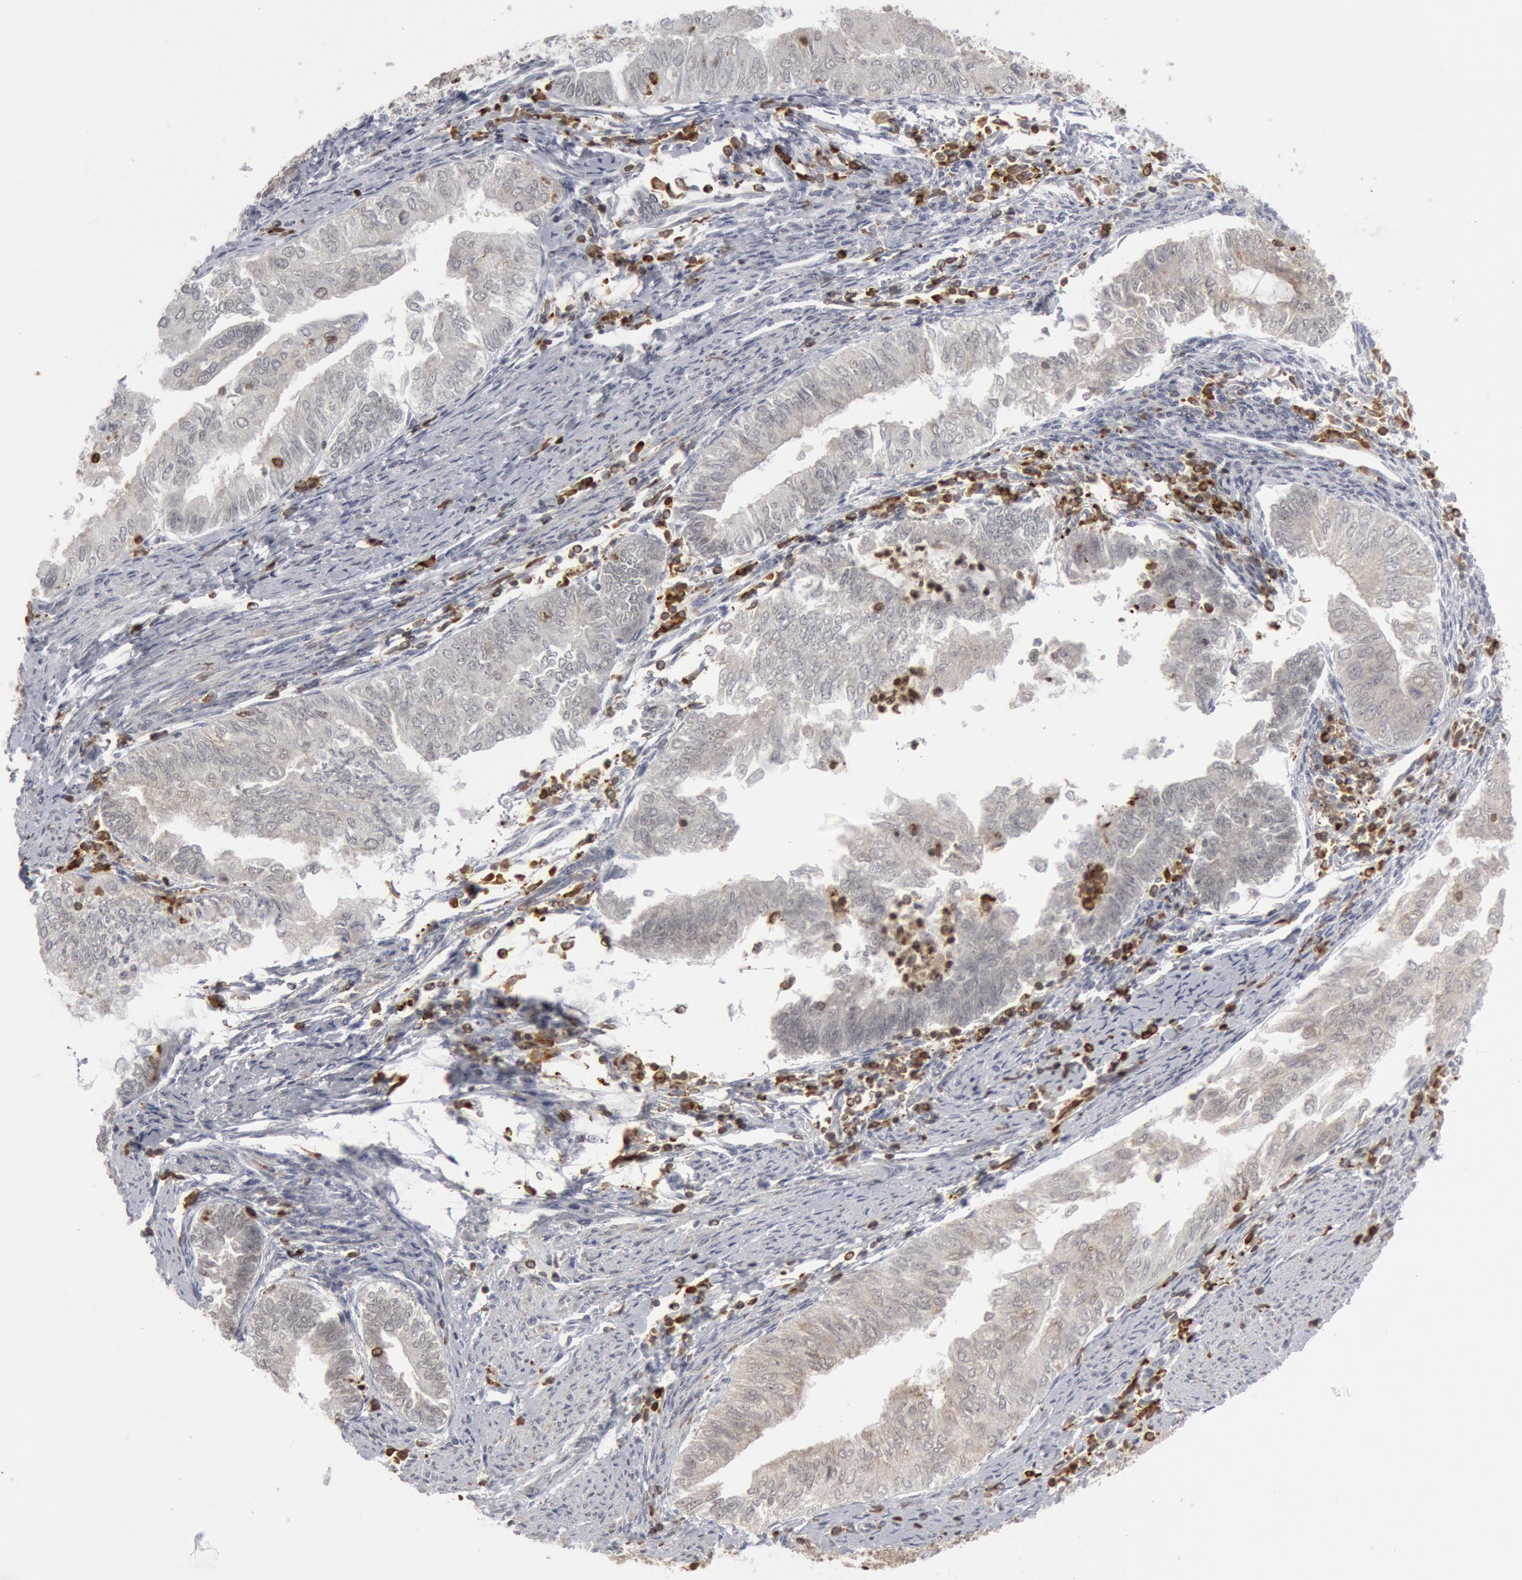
{"staining": {"intensity": "weak", "quantity": "25%-75%", "location": "cytoplasmic/membranous"}, "tissue": "endometrial cancer", "cell_type": "Tumor cells", "image_type": "cancer", "snomed": [{"axis": "morphology", "description": "Adenocarcinoma, NOS"}, {"axis": "topography", "description": "Endometrium"}], "caption": "Endometrial cancer stained for a protein exhibits weak cytoplasmic/membranous positivity in tumor cells. The protein of interest is shown in brown color, while the nuclei are stained blue.", "gene": "PTPN6", "patient": {"sex": "female", "age": 66}}